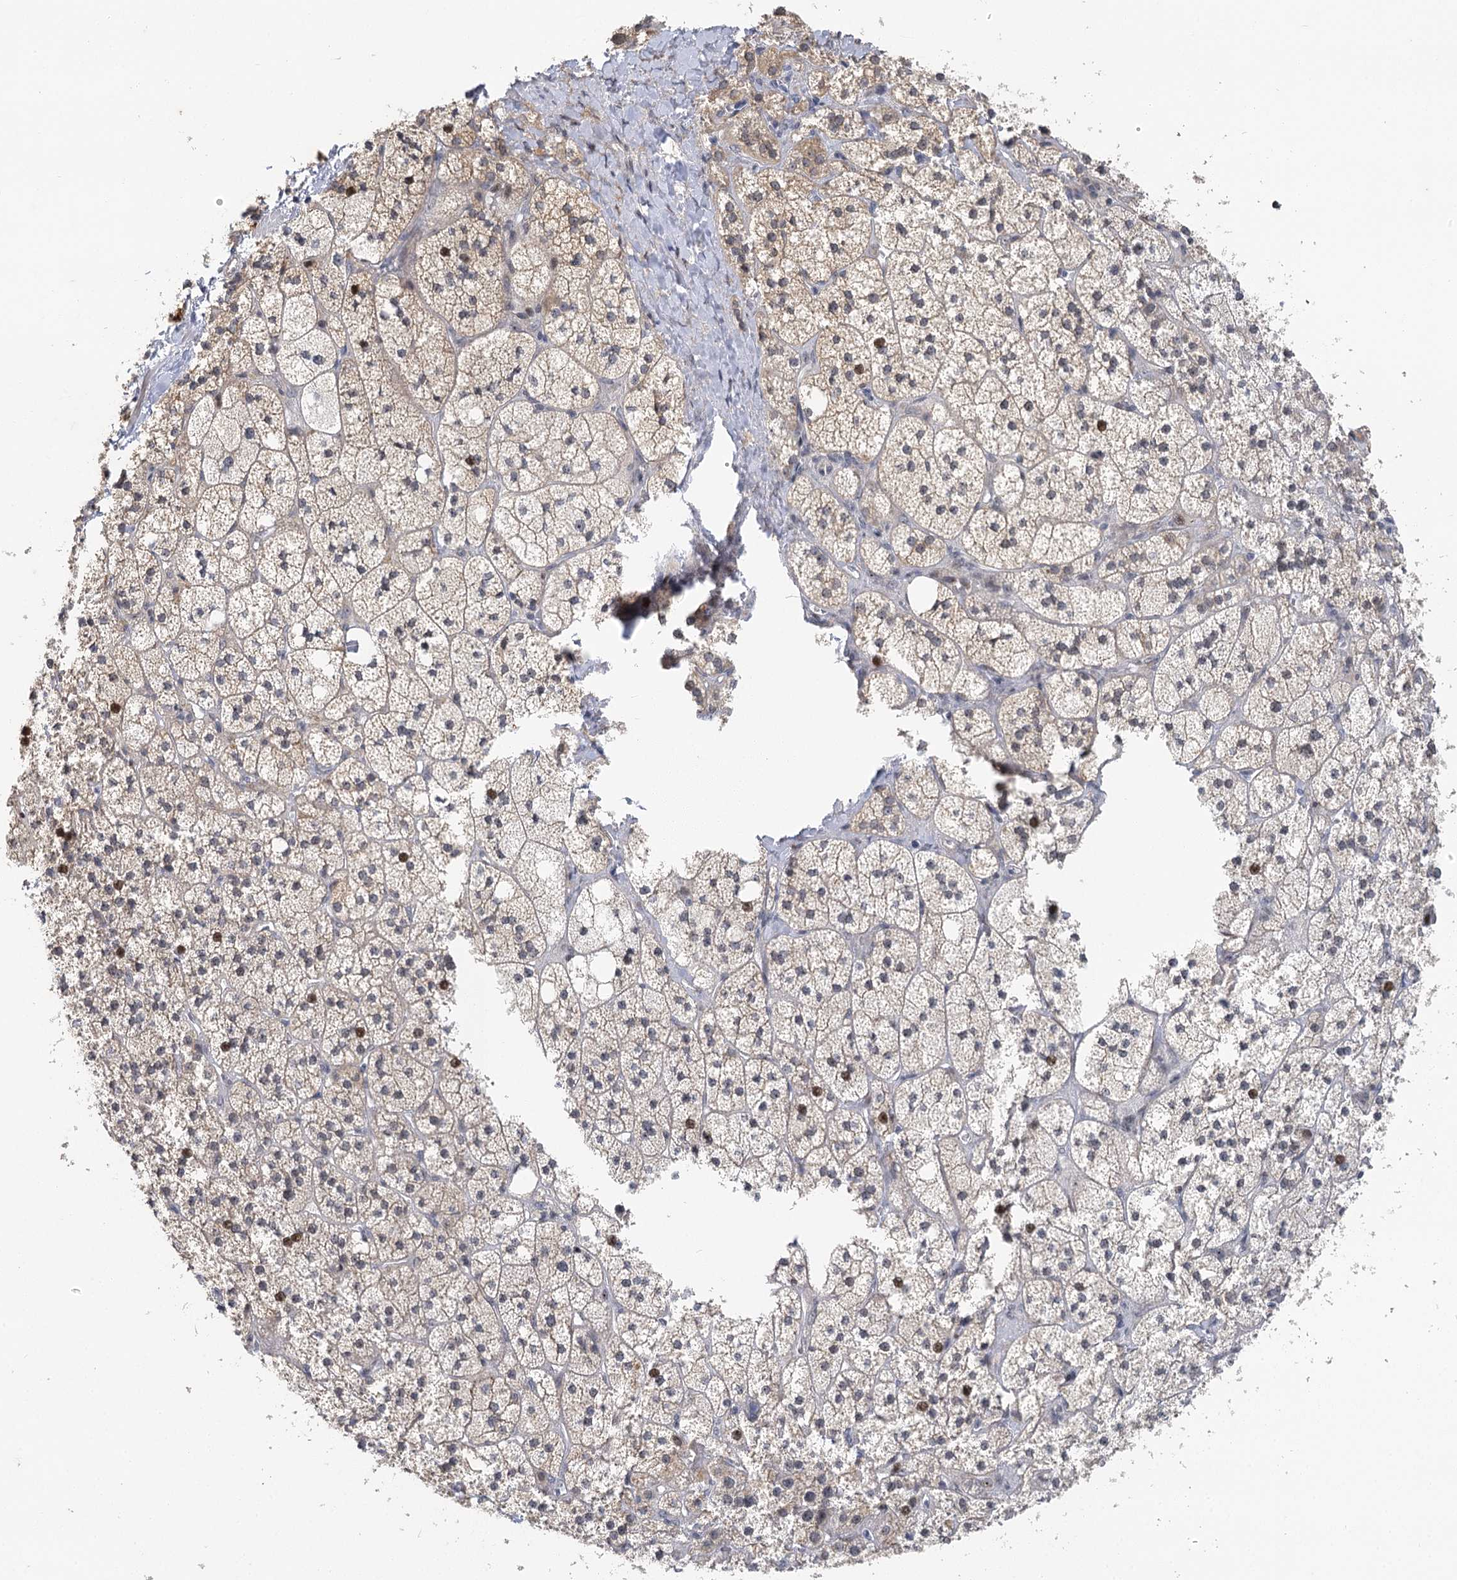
{"staining": {"intensity": "moderate", "quantity": "<25%", "location": "cytoplasmic/membranous,nuclear"}, "tissue": "adrenal gland", "cell_type": "Glandular cells", "image_type": "normal", "snomed": [{"axis": "morphology", "description": "Normal tissue, NOS"}, {"axis": "topography", "description": "Adrenal gland"}], "caption": "An immunohistochemistry (IHC) micrograph of benign tissue is shown. Protein staining in brown shows moderate cytoplasmic/membranous,nuclear positivity in adrenal gland within glandular cells.", "gene": "IL11RA", "patient": {"sex": "male", "age": 61}}